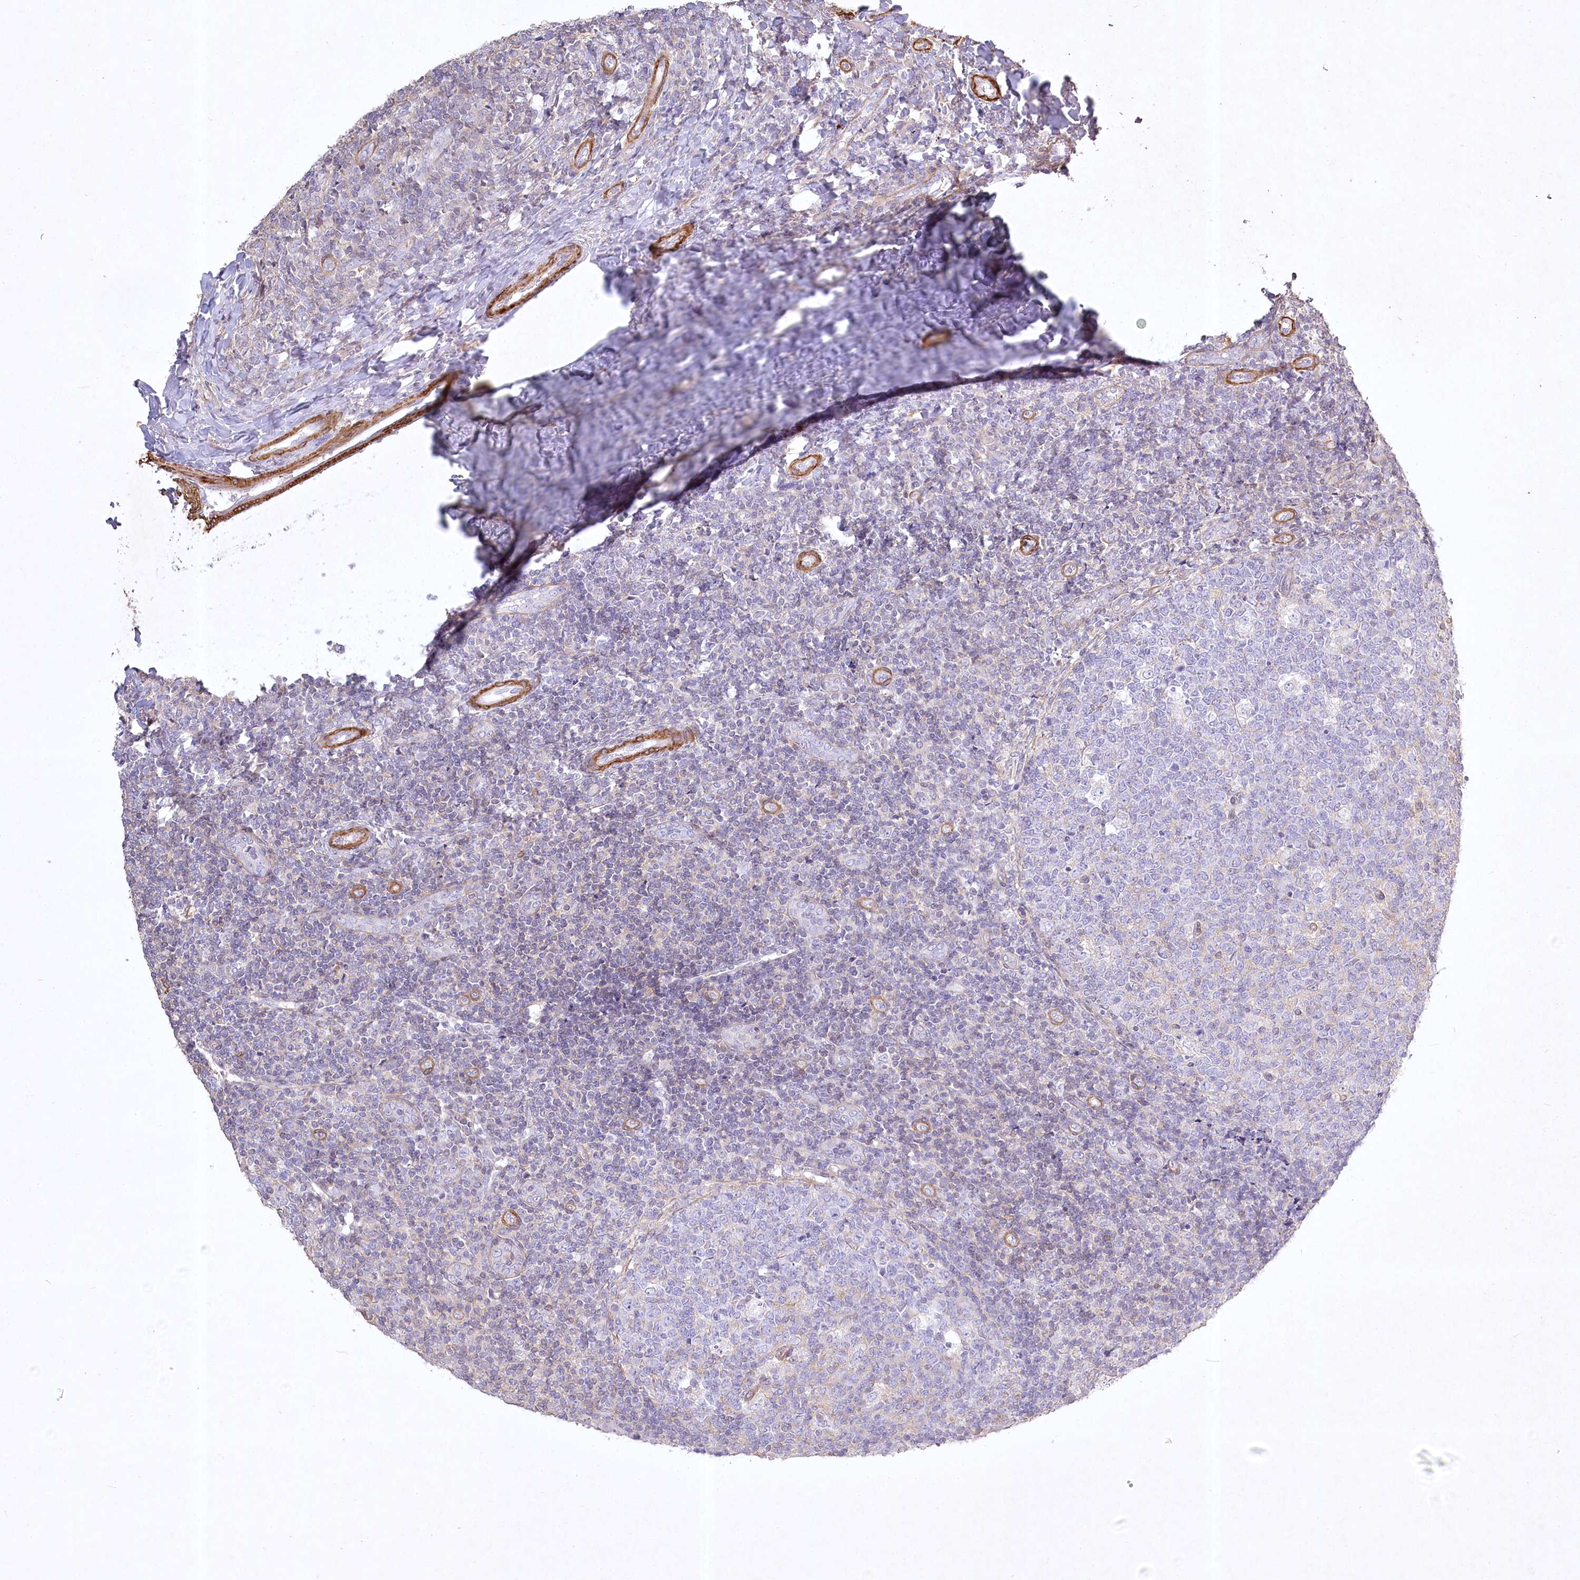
{"staining": {"intensity": "weak", "quantity": "<25%", "location": "cytoplasmic/membranous"}, "tissue": "tonsil", "cell_type": "Germinal center cells", "image_type": "normal", "snomed": [{"axis": "morphology", "description": "Normal tissue, NOS"}, {"axis": "topography", "description": "Tonsil"}], "caption": "Immunohistochemistry of normal human tonsil demonstrates no expression in germinal center cells.", "gene": "INPP4B", "patient": {"sex": "female", "age": 19}}